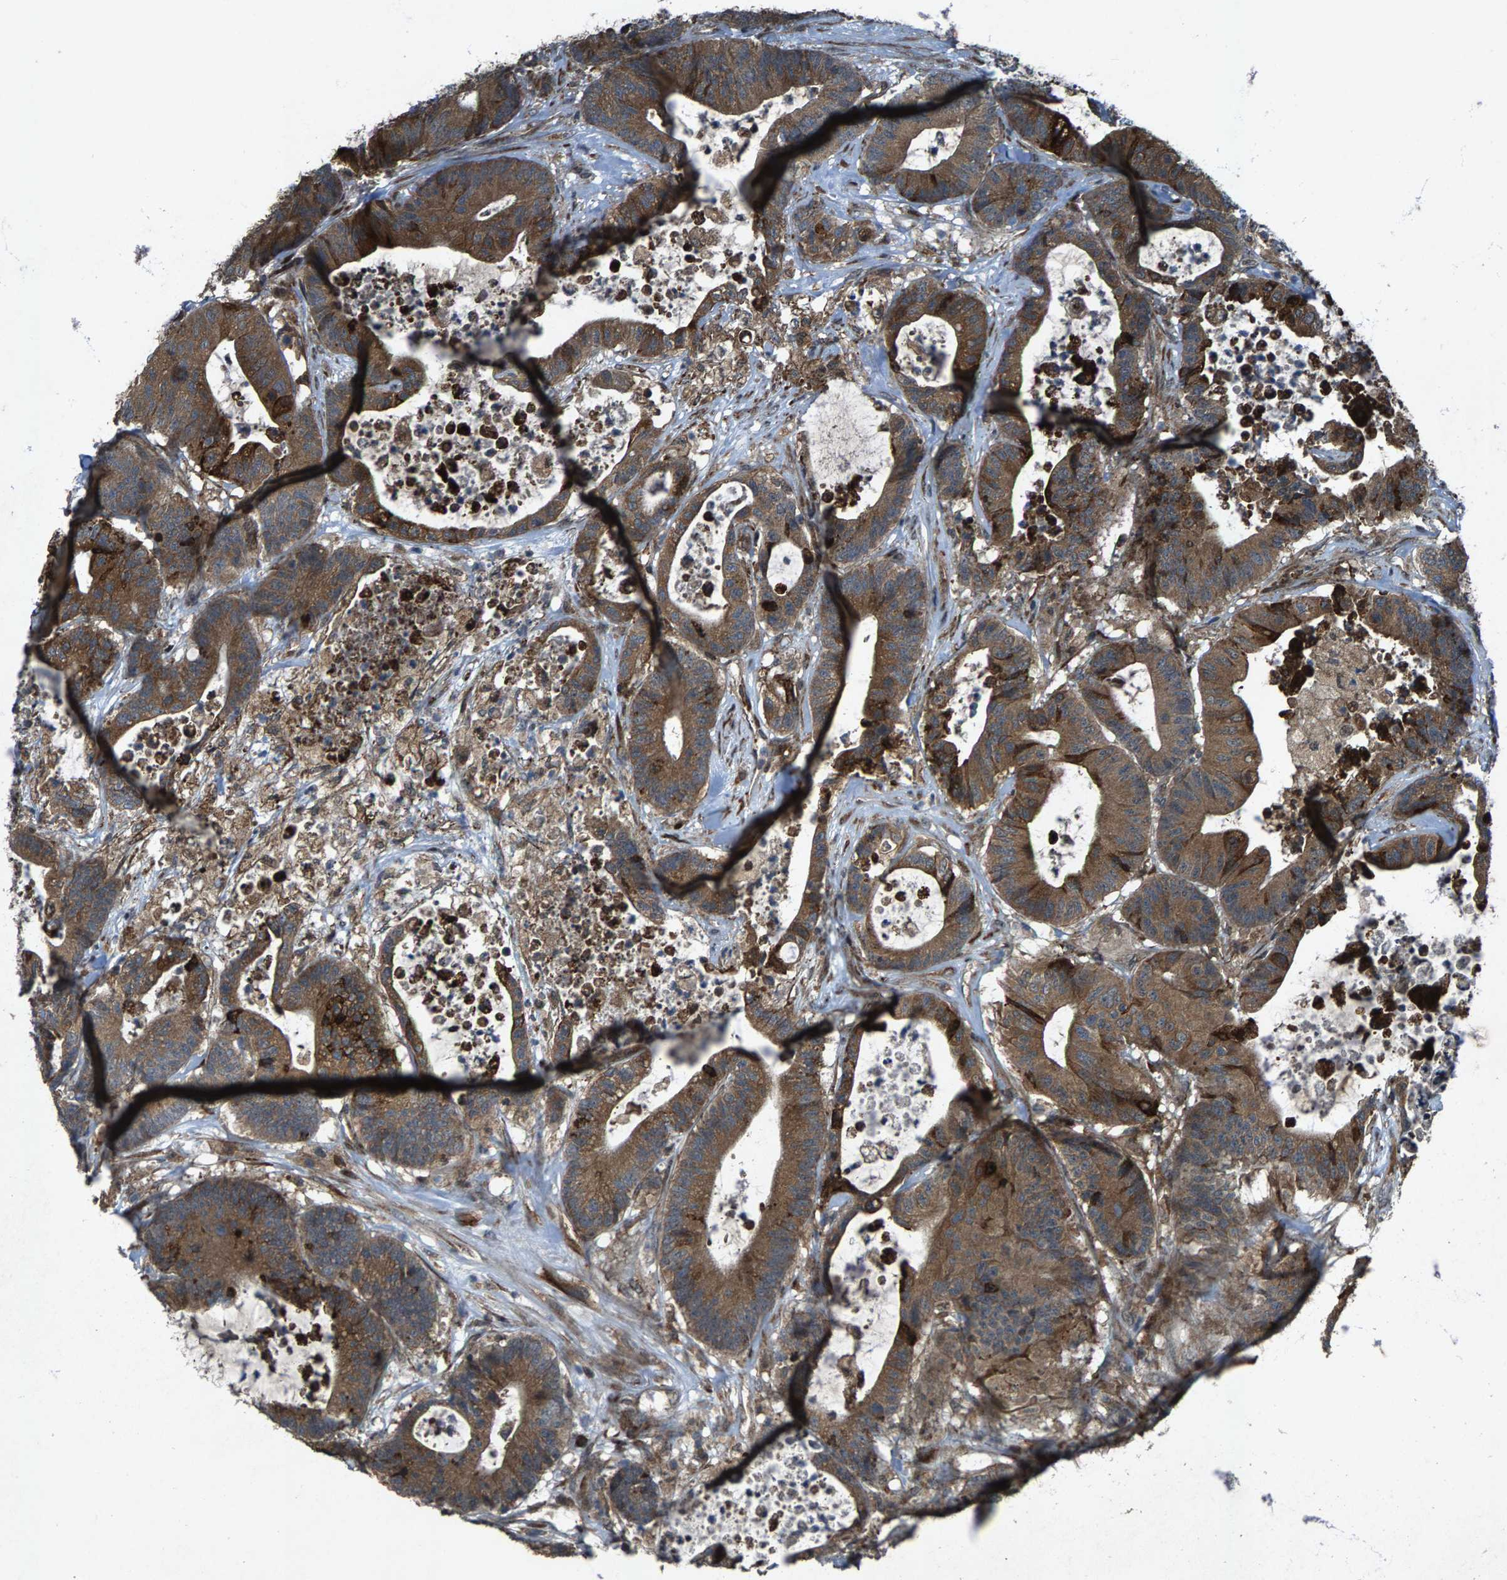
{"staining": {"intensity": "moderate", "quantity": ">75%", "location": "cytoplasmic/membranous"}, "tissue": "colorectal cancer", "cell_type": "Tumor cells", "image_type": "cancer", "snomed": [{"axis": "morphology", "description": "Adenocarcinoma, NOS"}, {"axis": "topography", "description": "Colon"}], "caption": "An IHC photomicrograph of tumor tissue is shown. Protein staining in brown highlights moderate cytoplasmic/membranous positivity in colorectal cancer within tumor cells.", "gene": "LRRC72", "patient": {"sex": "female", "age": 84}}